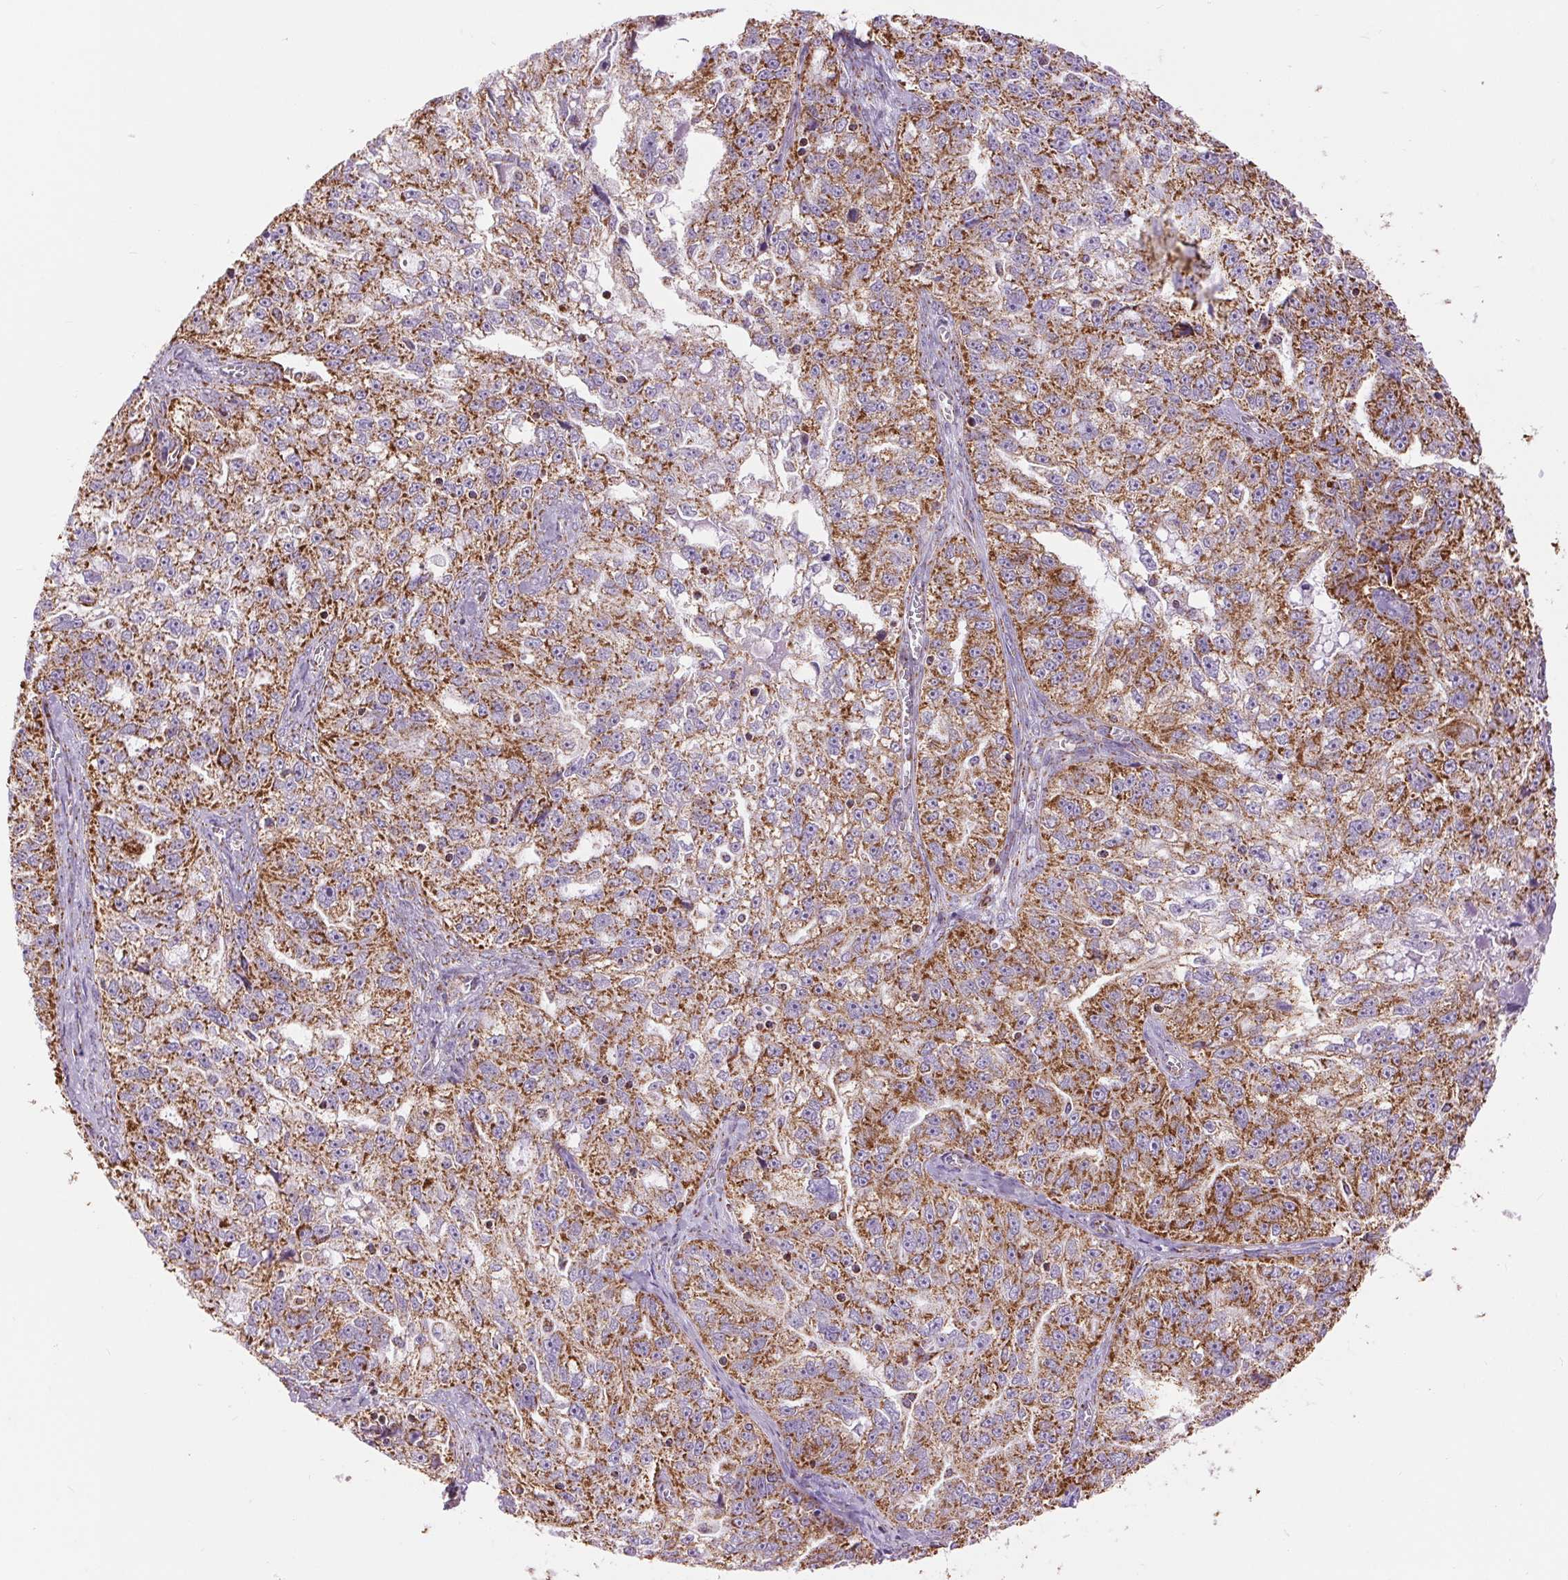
{"staining": {"intensity": "strong", "quantity": ">75%", "location": "cytoplasmic/membranous"}, "tissue": "ovarian cancer", "cell_type": "Tumor cells", "image_type": "cancer", "snomed": [{"axis": "morphology", "description": "Cystadenocarcinoma, serous, NOS"}, {"axis": "topography", "description": "Ovary"}], "caption": "Tumor cells show high levels of strong cytoplasmic/membranous staining in approximately >75% of cells in human serous cystadenocarcinoma (ovarian).", "gene": "ATP5PB", "patient": {"sex": "female", "age": 51}}